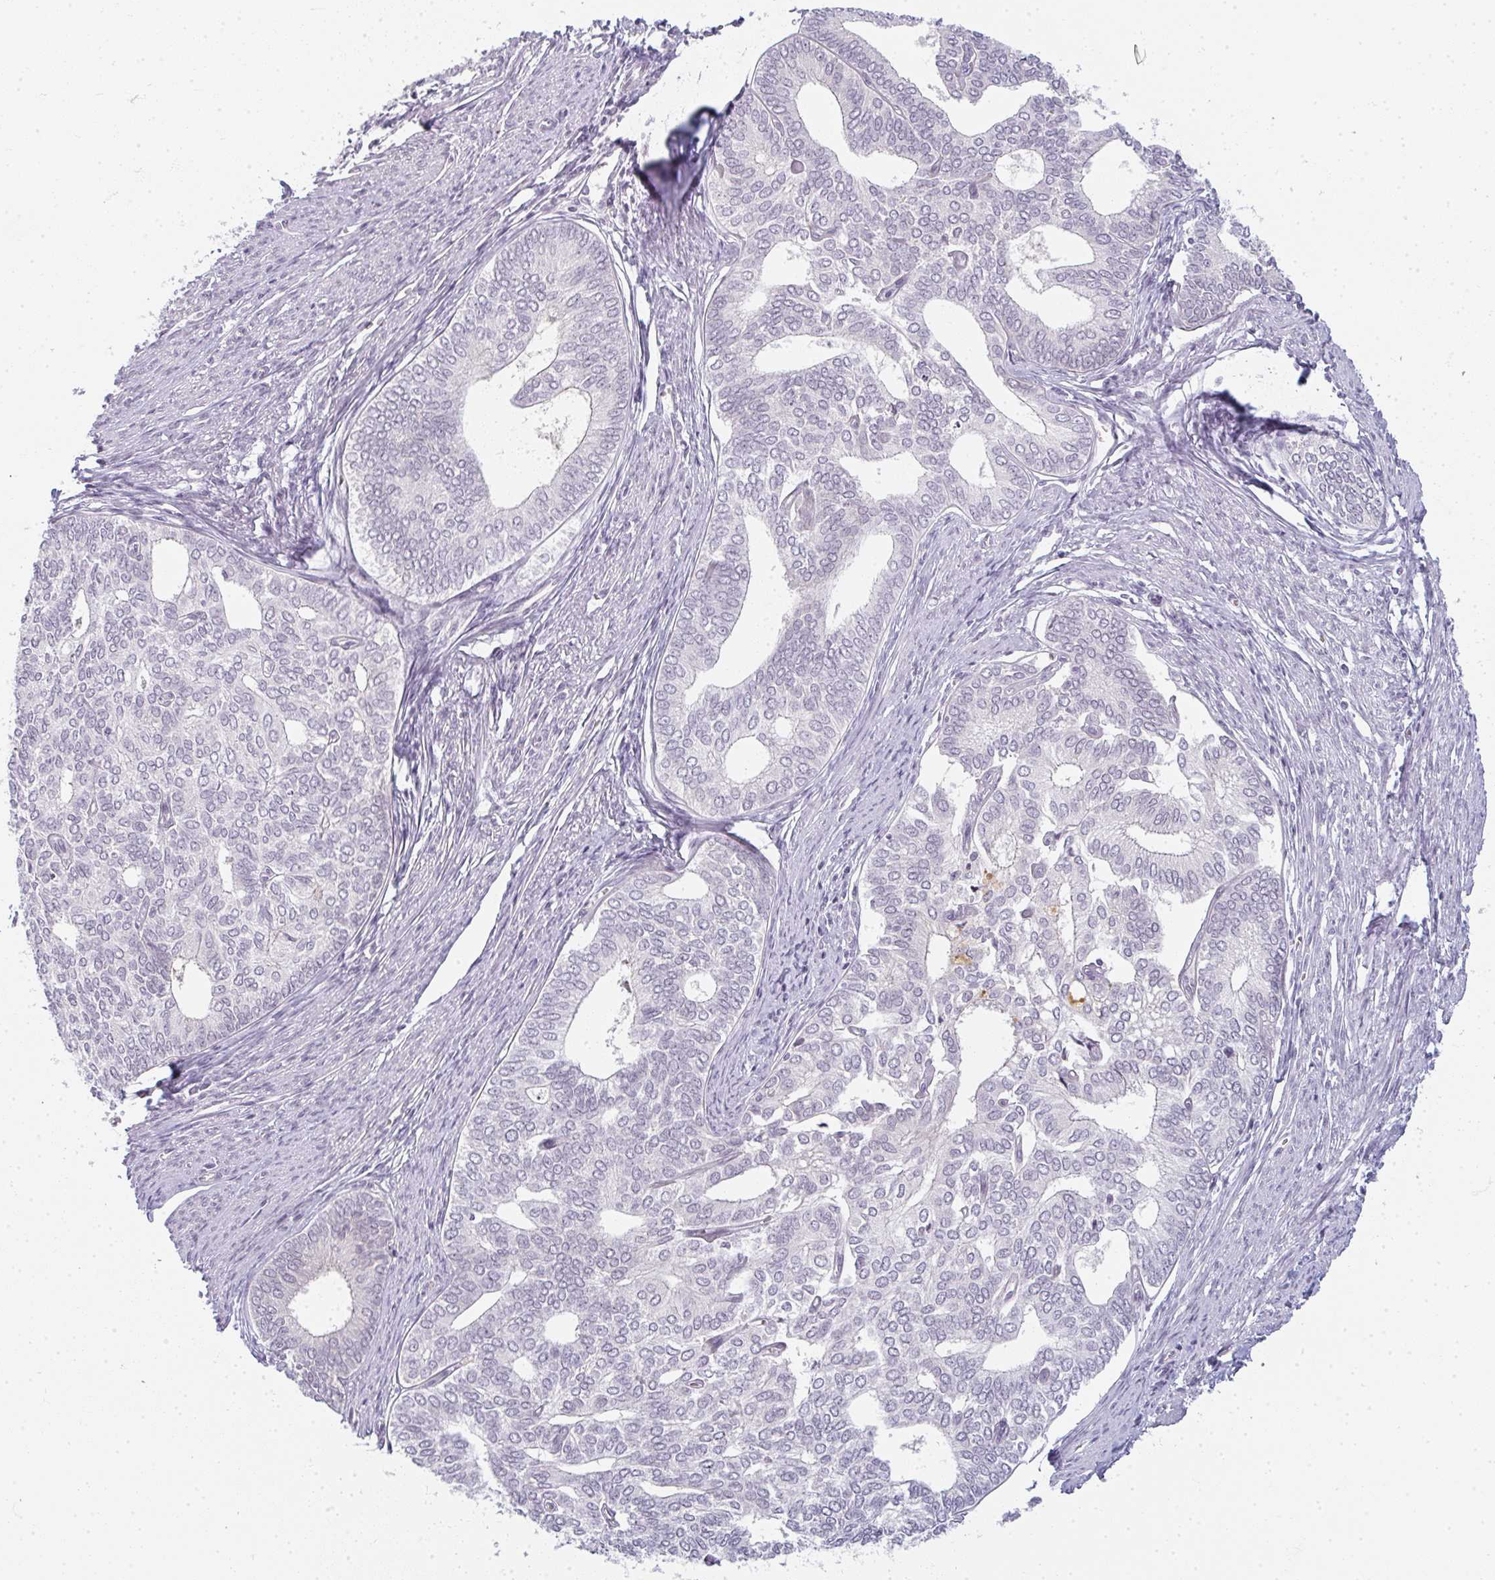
{"staining": {"intensity": "negative", "quantity": "none", "location": "none"}, "tissue": "endometrial cancer", "cell_type": "Tumor cells", "image_type": "cancer", "snomed": [{"axis": "morphology", "description": "Adenocarcinoma, NOS"}, {"axis": "topography", "description": "Endometrium"}], "caption": "A micrograph of human endometrial adenocarcinoma is negative for staining in tumor cells.", "gene": "RBBP6", "patient": {"sex": "female", "age": 75}}